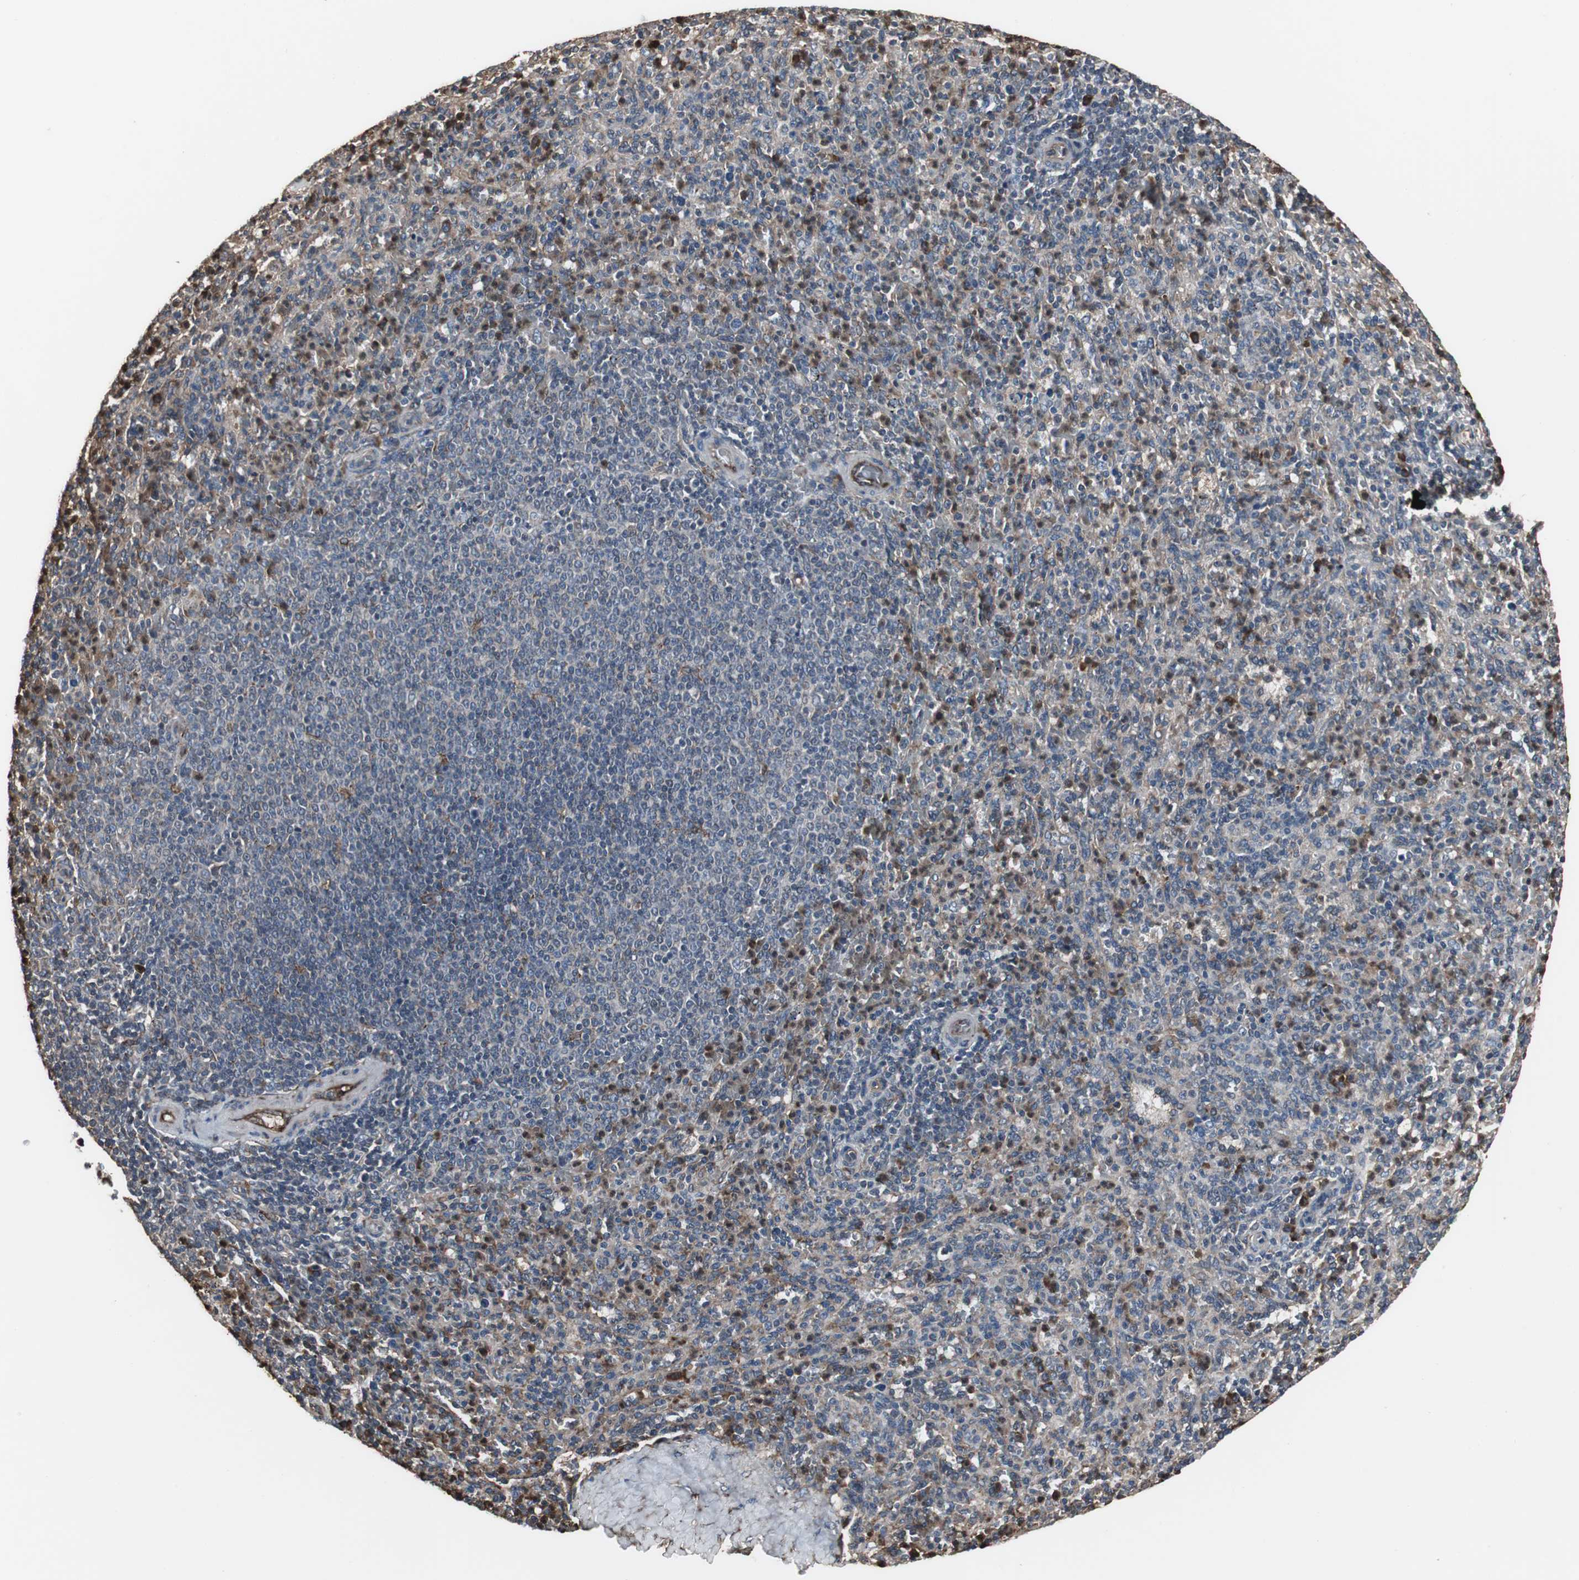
{"staining": {"intensity": "strong", "quantity": "25%-75%", "location": "cytoplasmic/membranous"}, "tissue": "spleen", "cell_type": "Cells in red pulp", "image_type": "normal", "snomed": [{"axis": "morphology", "description": "Normal tissue, NOS"}, {"axis": "topography", "description": "Spleen"}], "caption": "DAB immunohistochemical staining of benign human spleen displays strong cytoplasmic/membranous protein positivity in about 25%-75% of cells in red pulp. The staining is performed using DAB (3,3'-diaminobenzidine) brown chromogen to label protein expression. The nuclei are counter-stained blue using hematoxylin.", "gene": "CALU", "patient": {"sex": "male", "age": 36}}